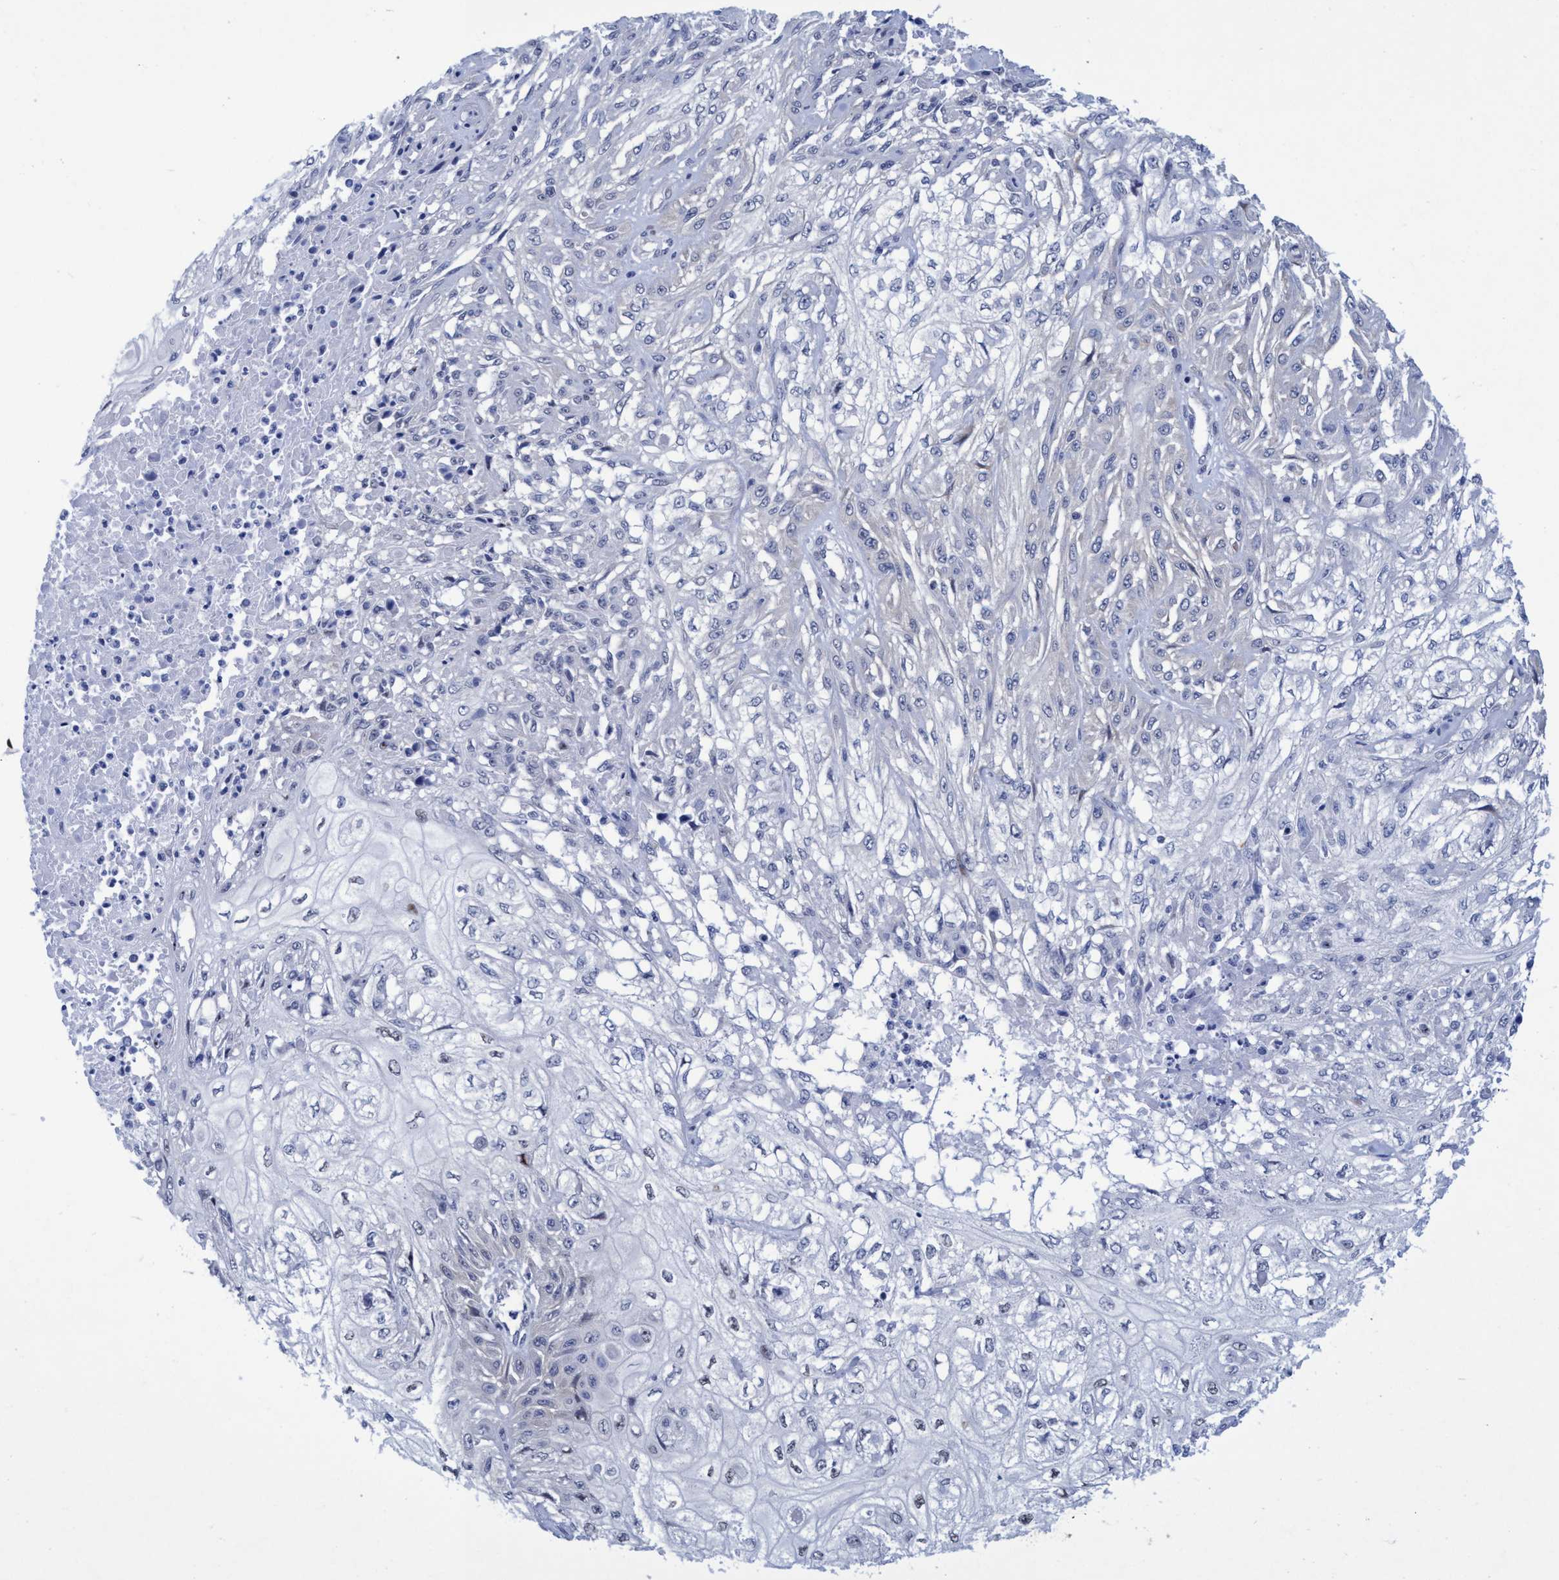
{"staining": {"intensity": "negative", "quantity": "none", "location": "none"}, "tissue": "skin cancer", "cell_type": "Tumor cells", "image_type": "cancer", "snomed": [{"axis": "morphology", "description": "Squamous cell carcinoma, NOS"}, {"axis": "morphology", "description": "Squamous cell carcinoma, metastatic, NOS"}, {"axis": "topography", "description": "Skin"}, {"axis": "topography", "description": "Lymph node"}], "caption": "Skin squamous cell carcinoma stained for a protein using immunohistochemistry displays no positivity tumor cells.", "gene": "R3HCC1", "patient": {"sex": "male", "age": 75}}